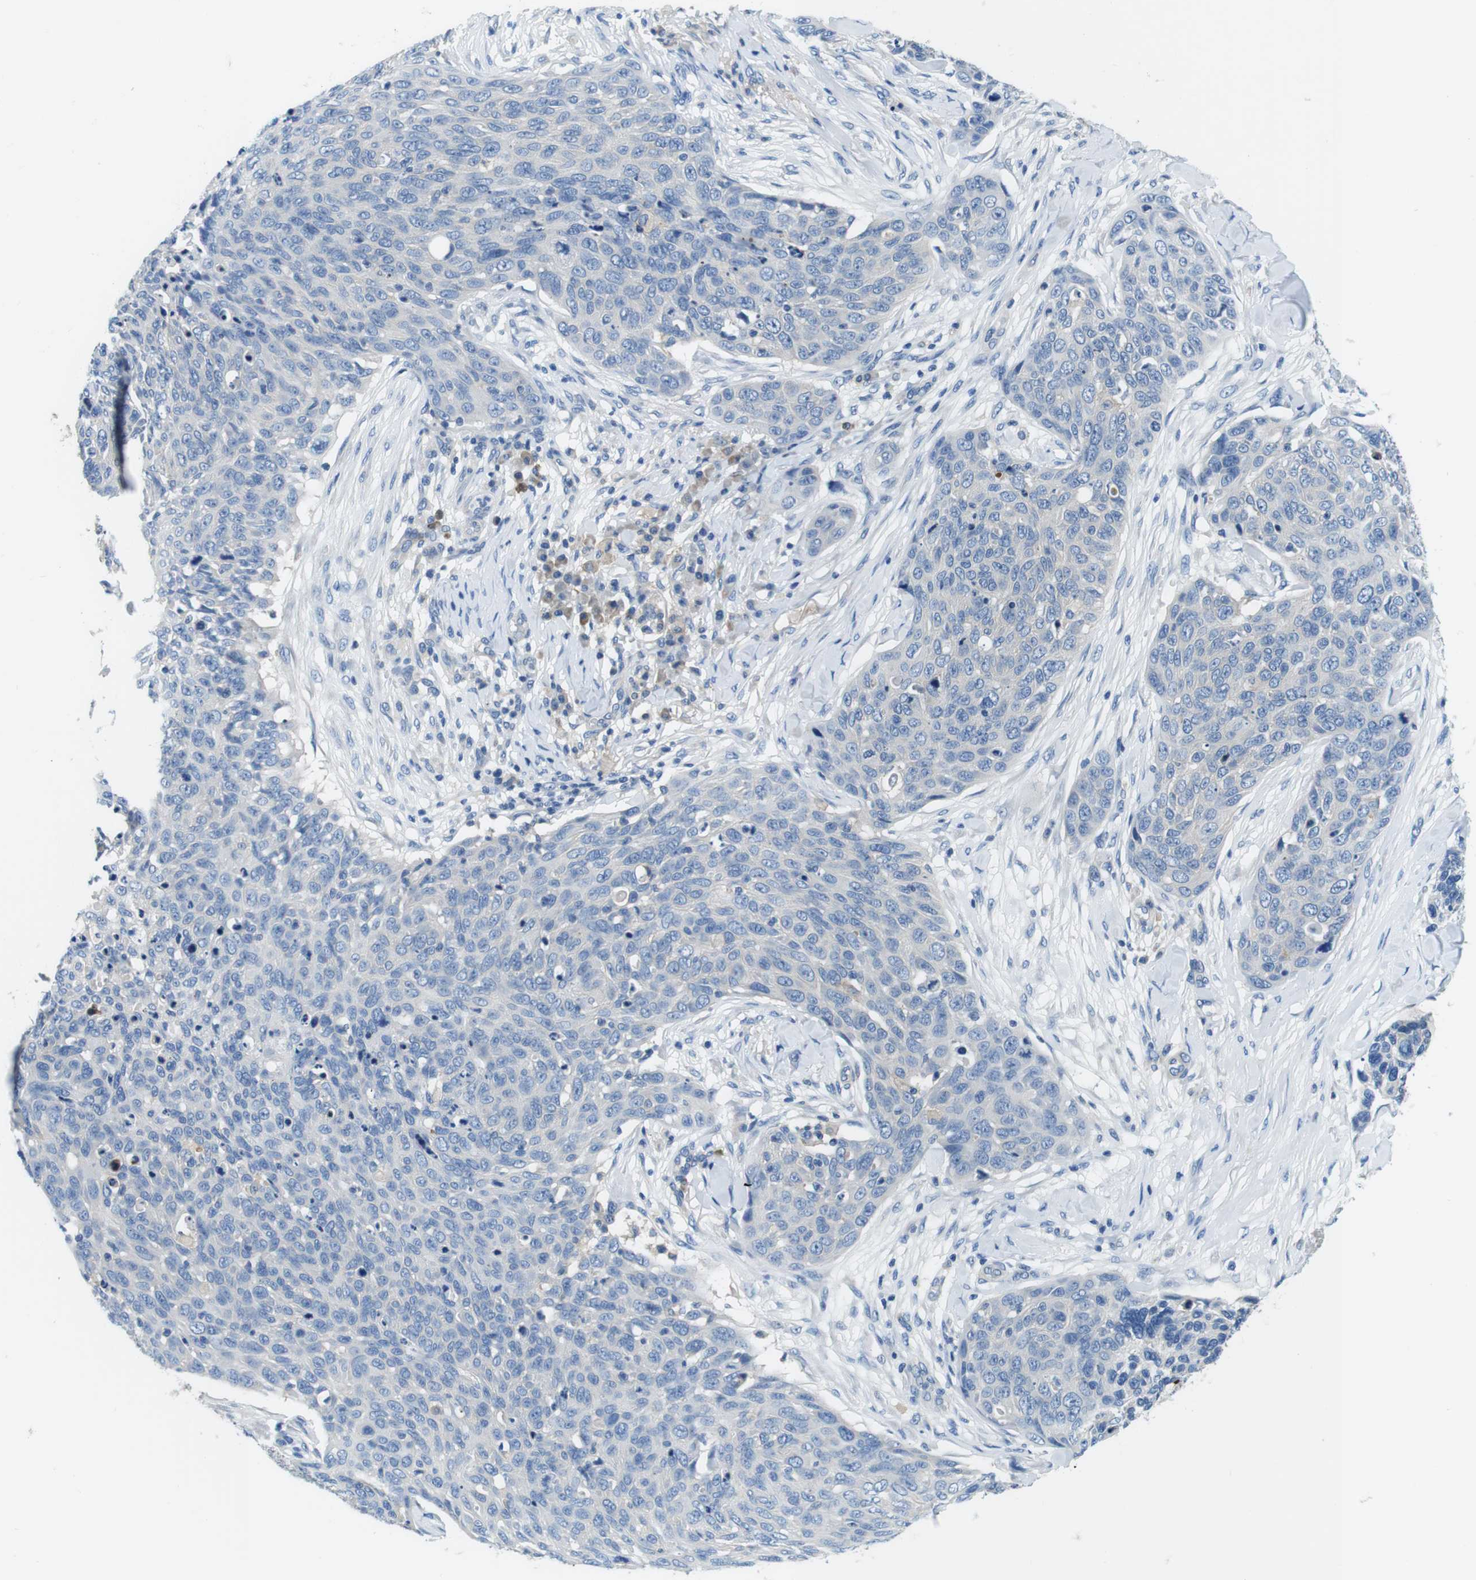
{"staining": {"intensity": "negative", "quantity": "none", "location": "none"}, "tissue": "skin cancer", "cell_type": "Tumor cells", "image_type": "cancer", "snomed": [{"axis": "morphology", "description": "Squamous cell carcinoma in situ, NOS"}, {"axis": "morphology", "description": "Squamous cell carcinoma, NOS"}, {"axis": "topography", "description": "Skin"}], "caption": "Tumor cells are negative for protein expression in human skin cancer (squamous cell carcinoma). (DAB (3,3'-diaminobenzidine) IHC visualized using brightfield microscopy, high magnification).", "gene": "DENND4C", "patient": {"sex": "male", "age": 93}}